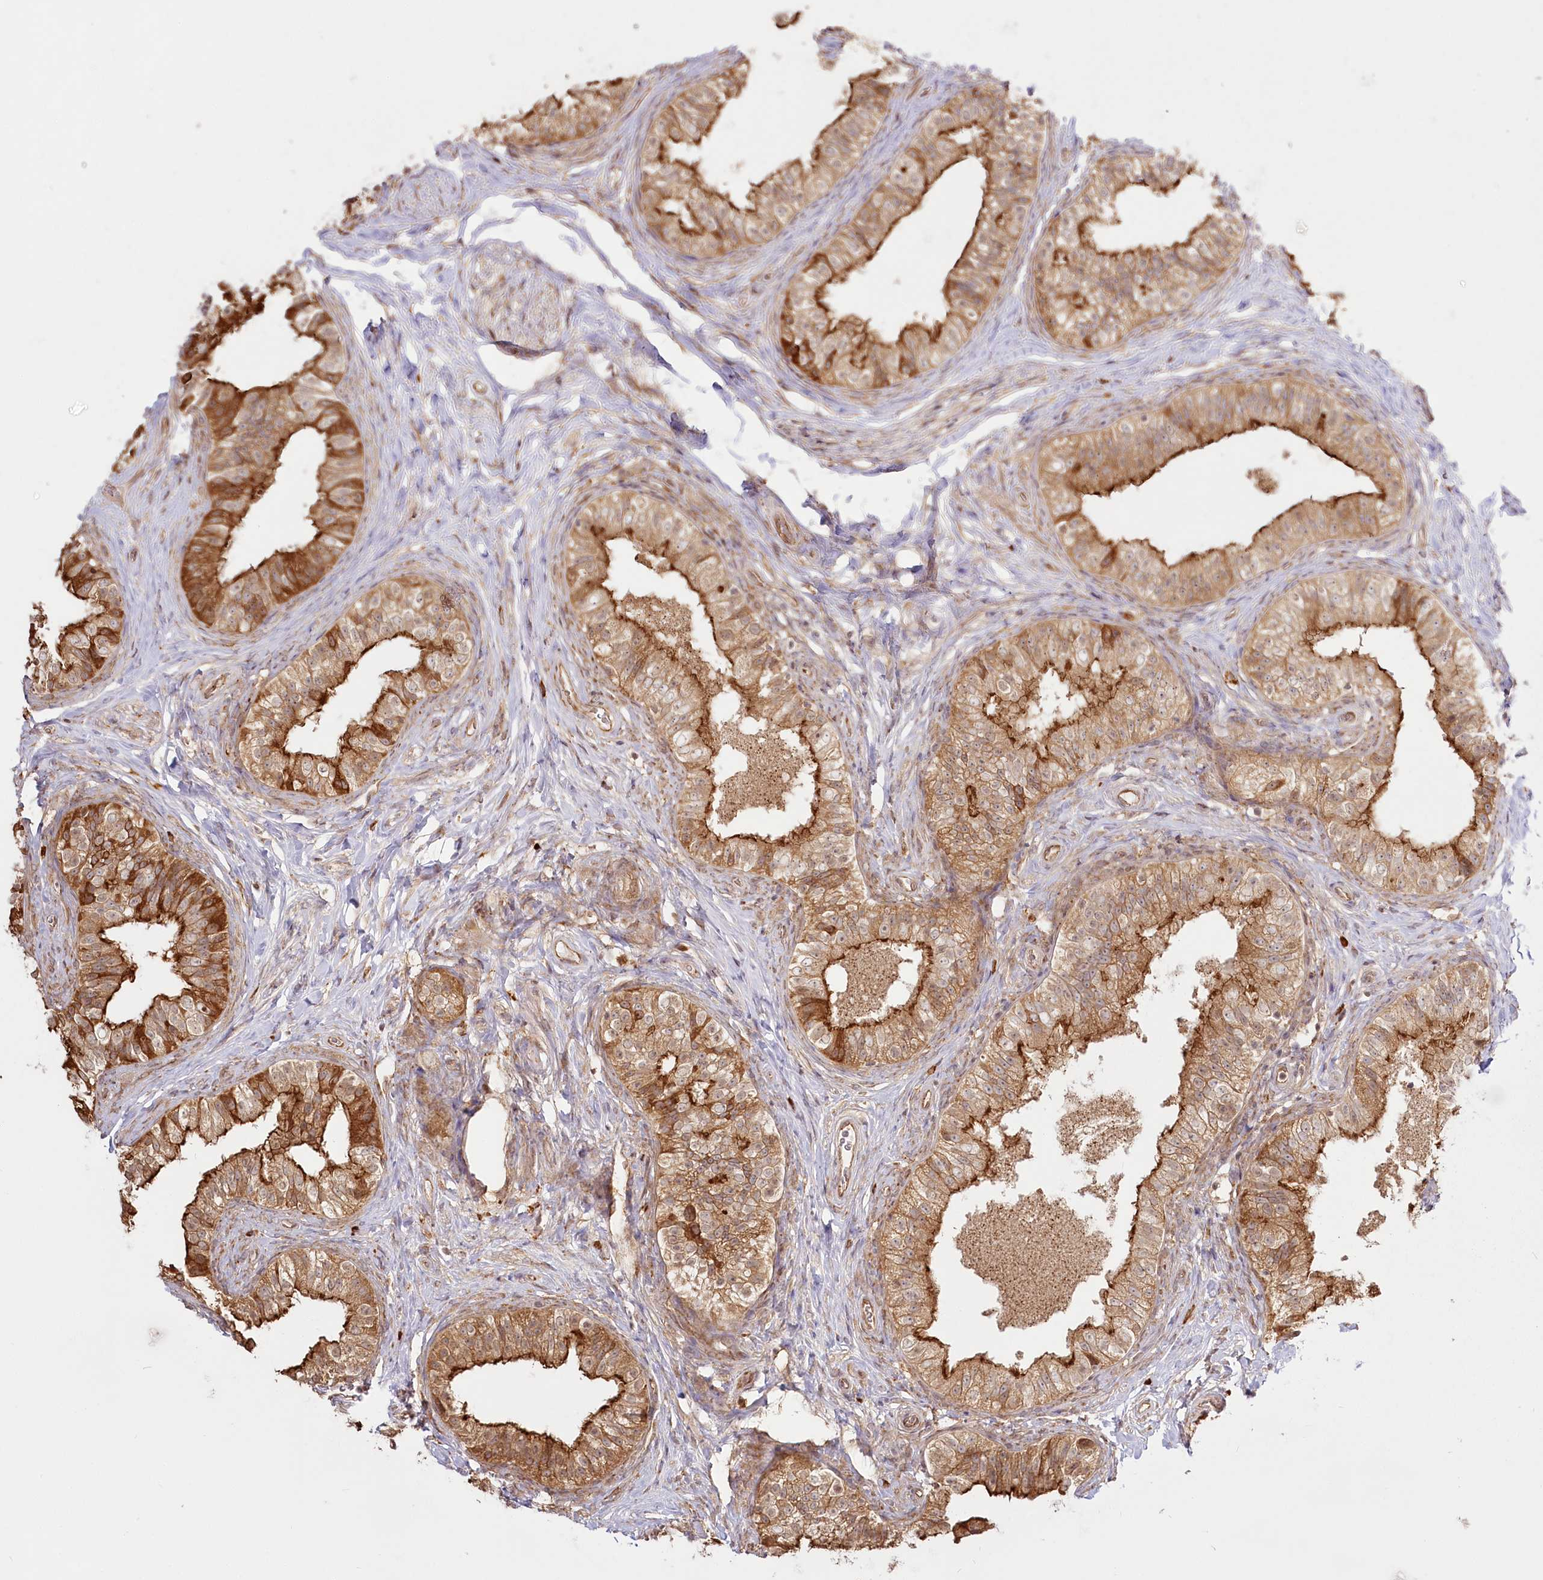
{"staining": {"intensity": "strong", "quantity": "25%-75%", "location": "cytoplasmic/membranous"}, "tissue": "epididymis", "cell_type": "Glandular cells", "image_type": "normal", "snomed": [{"axis": "morphology", "description": "Normal tissue, NOS"}, {"axis": "topography", "description": "Epididymis"}], "caption": "This is a histology image of IHC staining of normal epididymis, which shows strong staining in the cytoplasmic/membranous of glandular cells.", "gene": "FAM13A", "patient": {"sex": "male", "age": 49}}